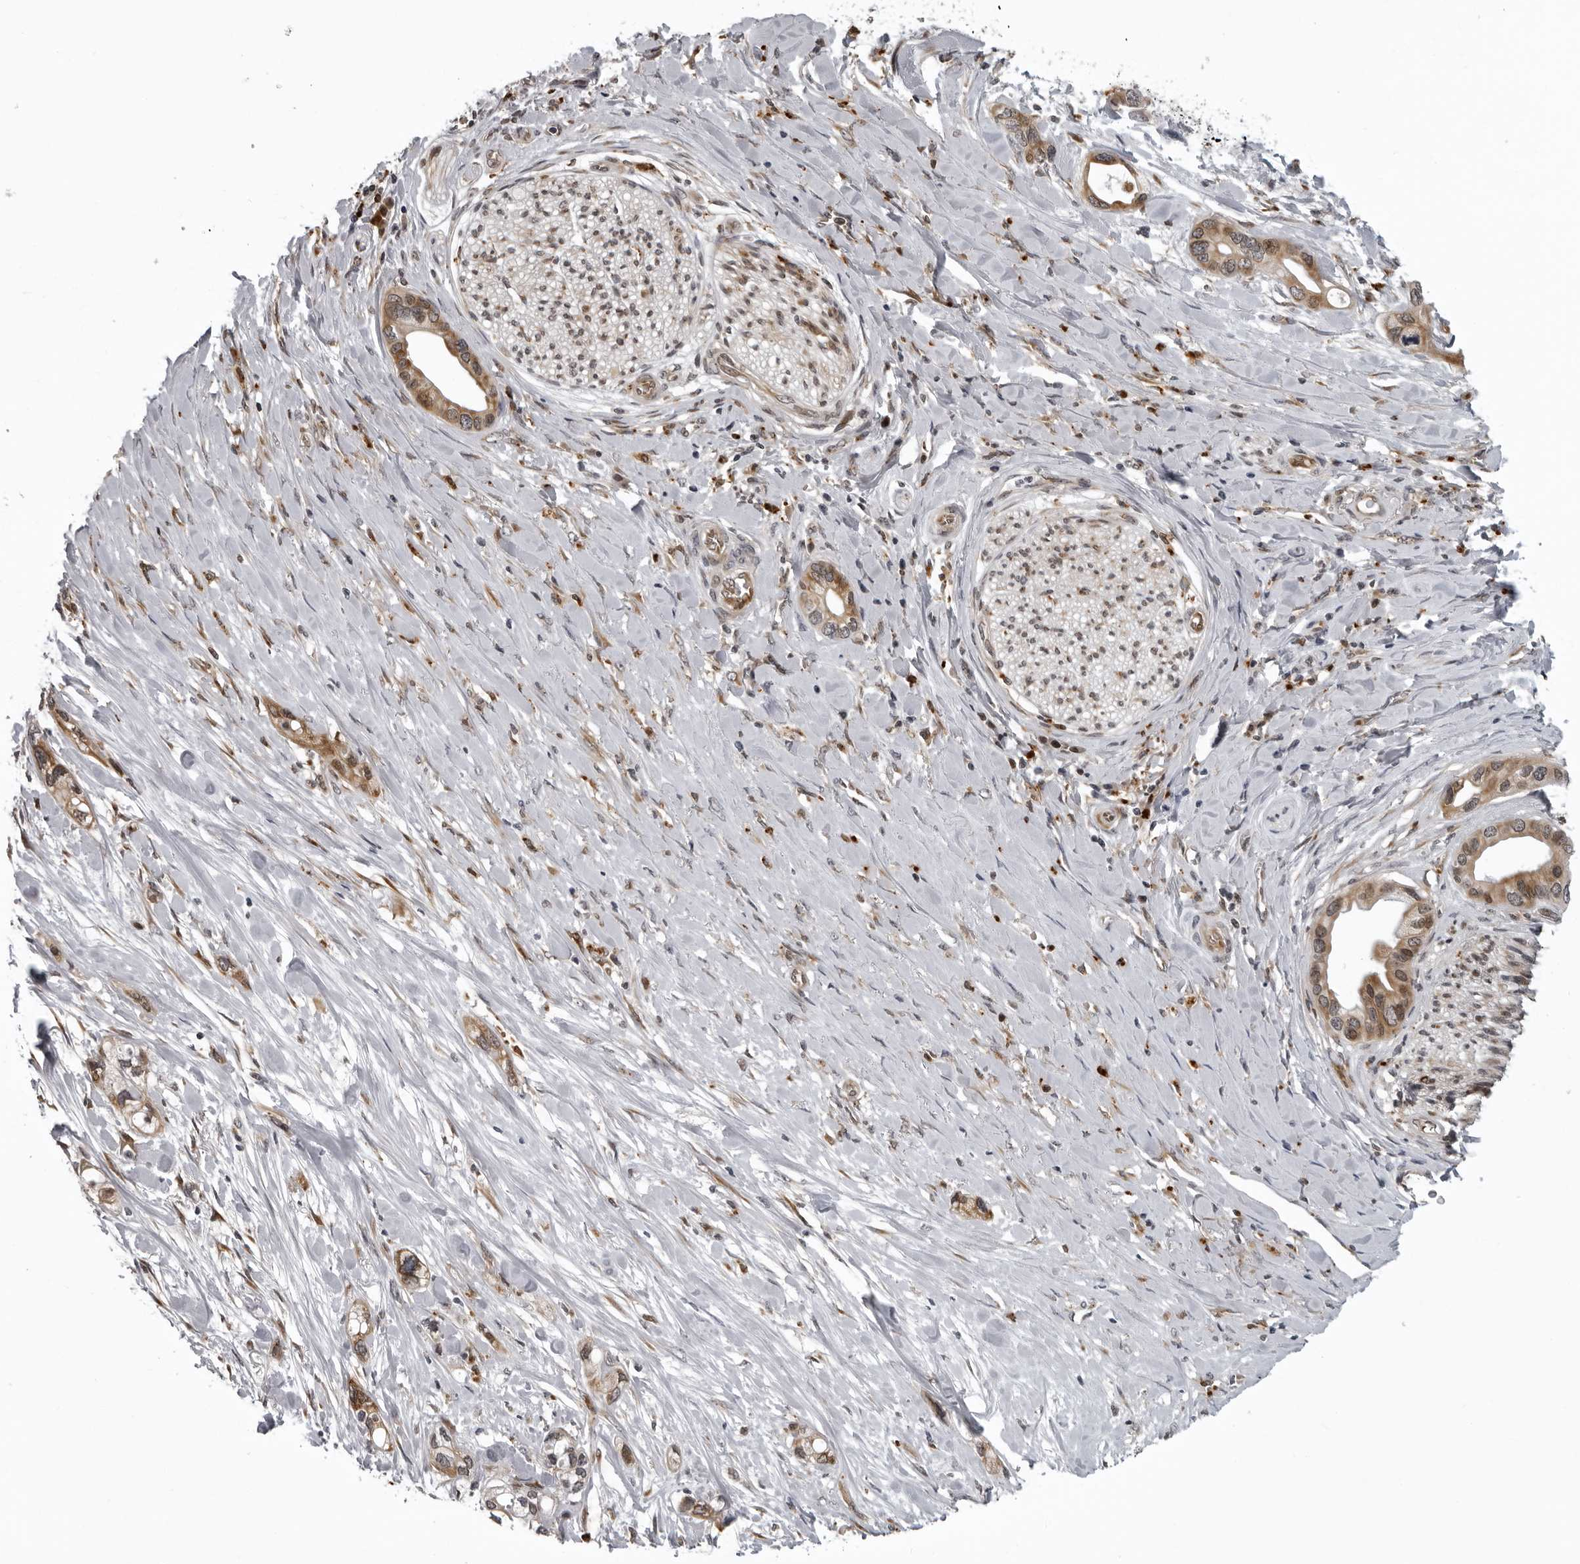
{"staining": {"intensity": "moderate", "quantity": ">75%", "location": "cytoplasmic/membranous"}, "tissue": "pancreatic cancer", "cell_type": "Tumor cells", "image_type": "cancer", "snomed": [{"axis": "morphology", "description": "Adenocarcinoma, NOS"}, {"axis": "topography", "description": "Pancreas"}], "caption": "This image shows immunohistochemistry staining of human adenocarcinoma (pancreatic), with medium moderate cytoplasmic/membranous positivity in approximately >75% of tumor cells.", "gene": "THOP1", "patient": {"sex": "female", "age": 77}}